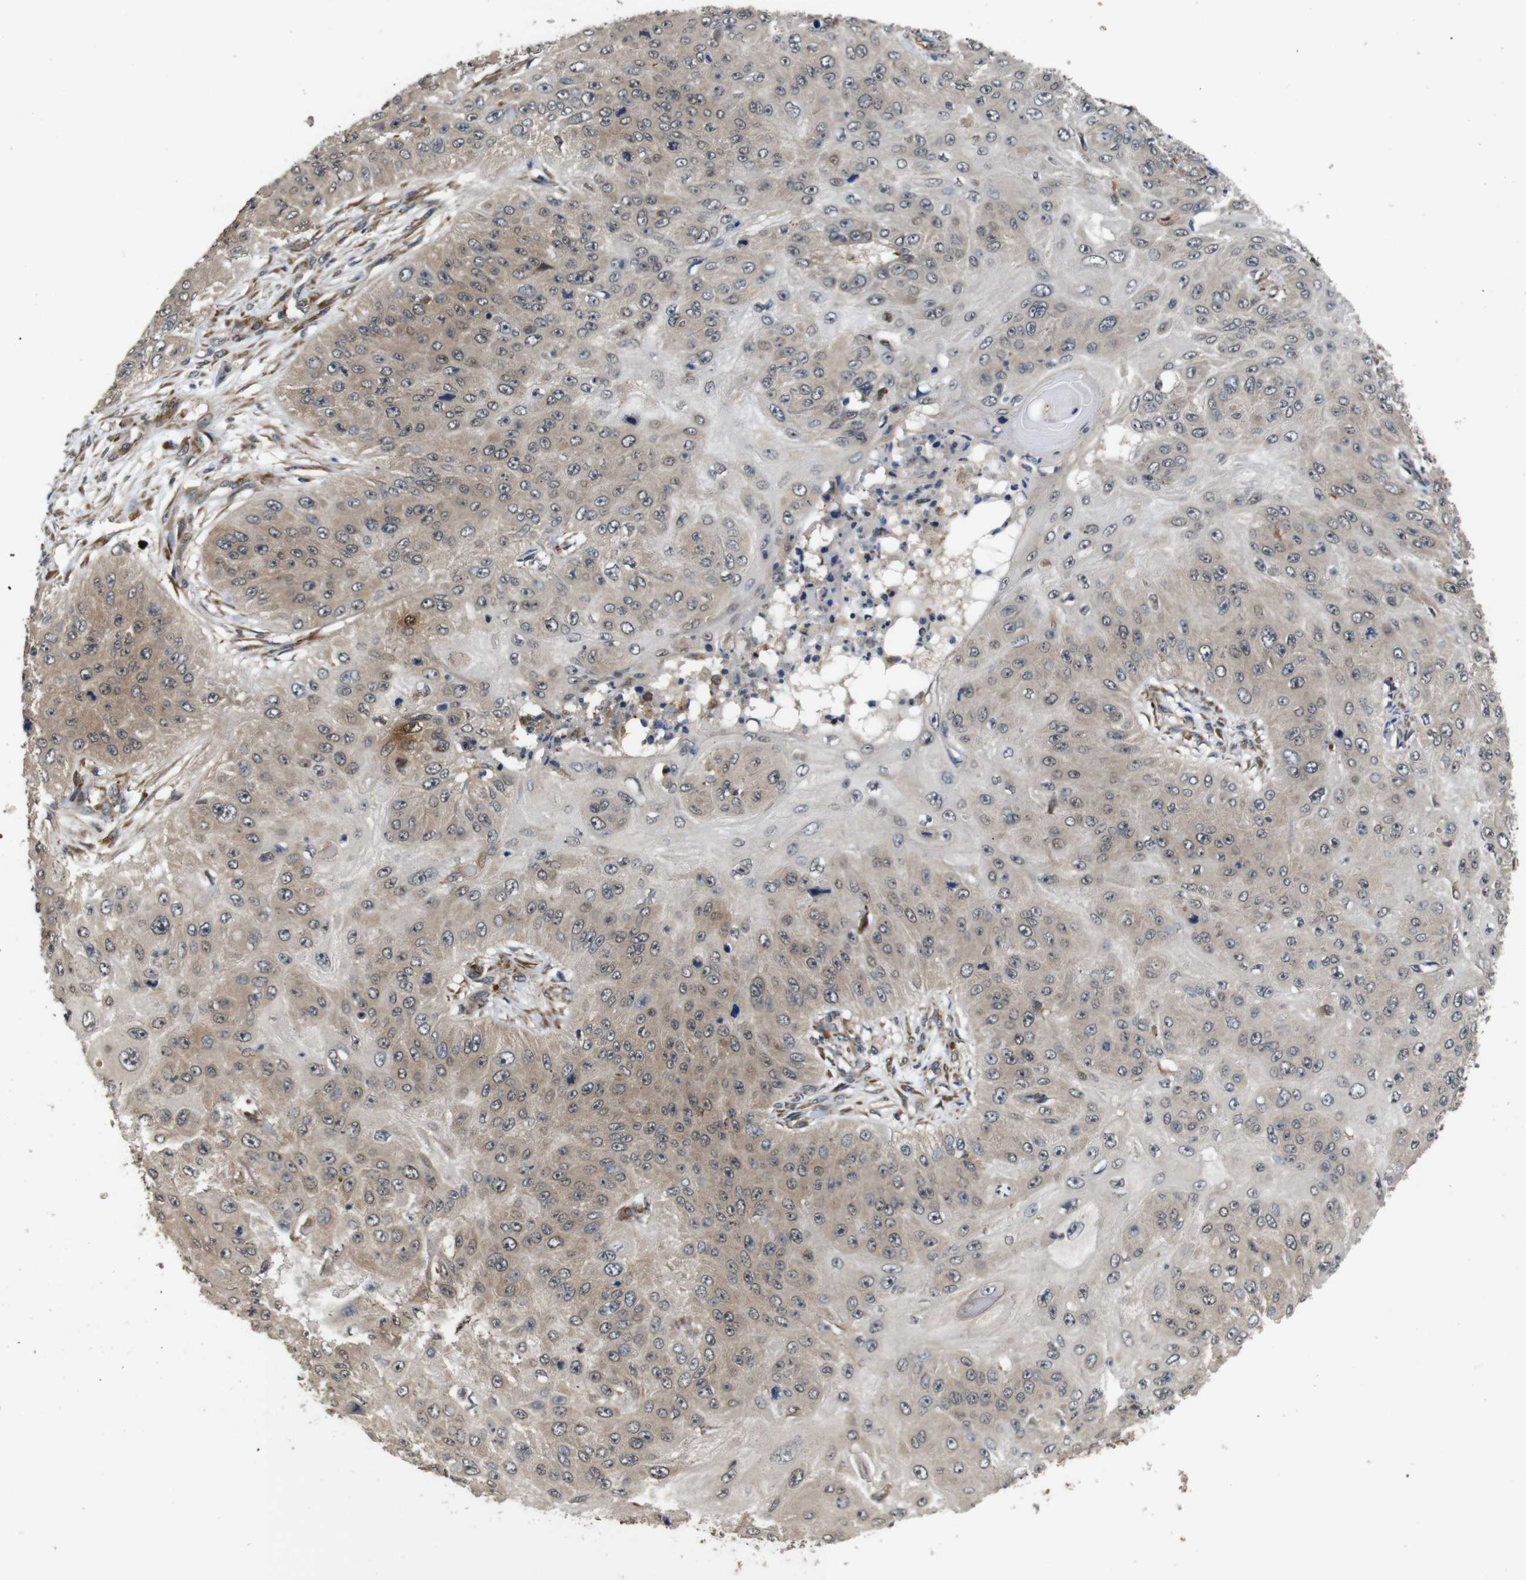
{"staining": {"intensity": "moderate", "quantity": ">75%", "location": "cytoplasmic/membranous"}, "tissue": "skin cancer", "cell_type": "Tumor cells", "image_type": "cancer", "snomed": [{"axis": "morphology", "description": "Squamous cell carcinoma, NOS"}, {"axis": "topography", "description": "Skin"}], "caption": "A micrograph of skin squamous cell carcinoma stained for a protein exhibits moderate cytoplasmic/membranous brown staining in tumor cells.", "gene": "EPHB2", "patient": {"sex": "female", "age": 80}}